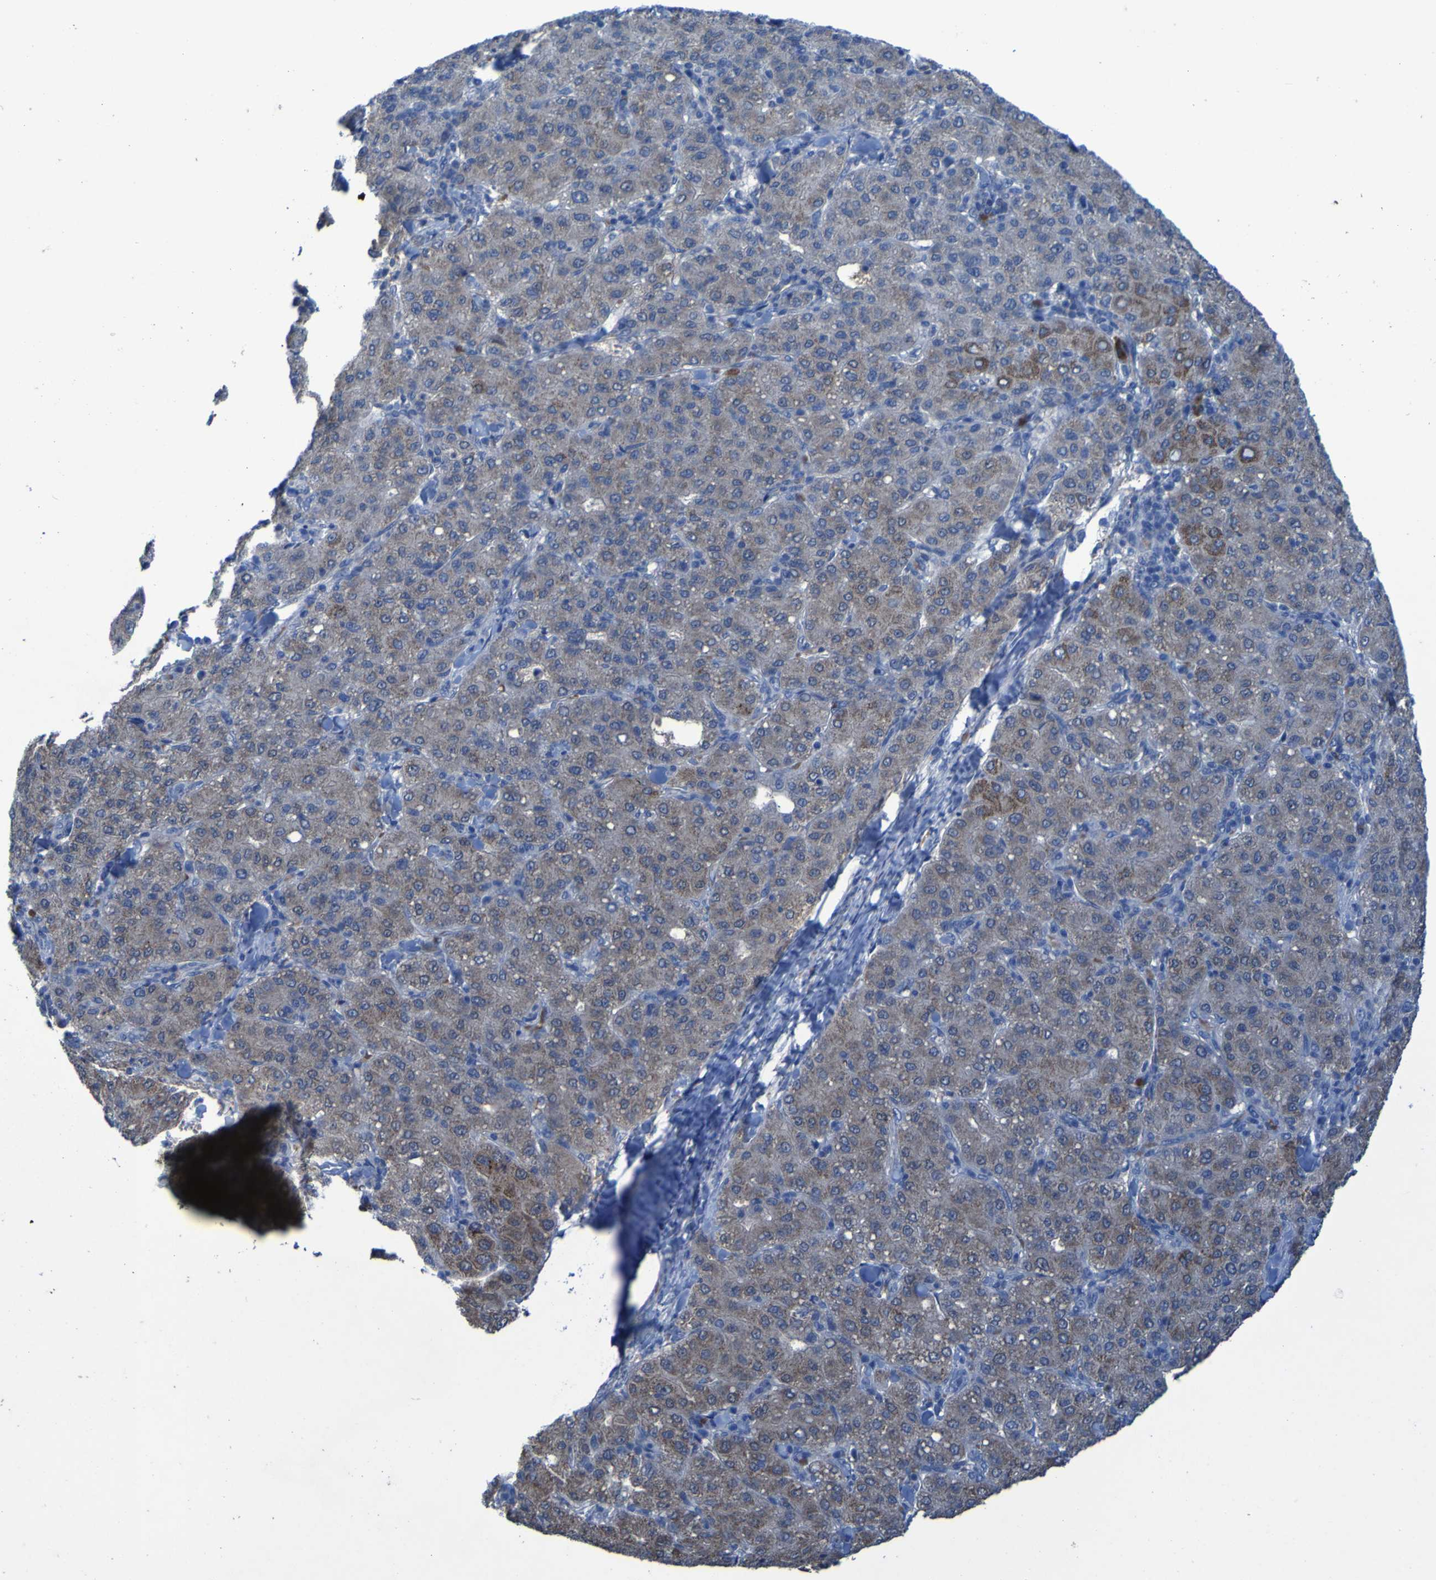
{"staining": {"intensity": "weak", "quantity": "<25%", "location": "cytoplasmic/membranous"}, "tissue": "liver cancer", "cell_type": "Tumor cells", "image_type": "cancer", "snomed": [{"axis": "morphology", "description": "Carcinoma, Hepatocellular, NOS"}, {"axis": "topography", "description": "Liver"}], "caption": "High magnification brightfield microscopy of liver cancer (hepatocellular carcinoma) stained with DAB (brown) and counterstained with hematoxylin (blue): tumor cells show no significant staining.", "gene": "SGK2", "patient": {"sex": "male", "age": 65}}